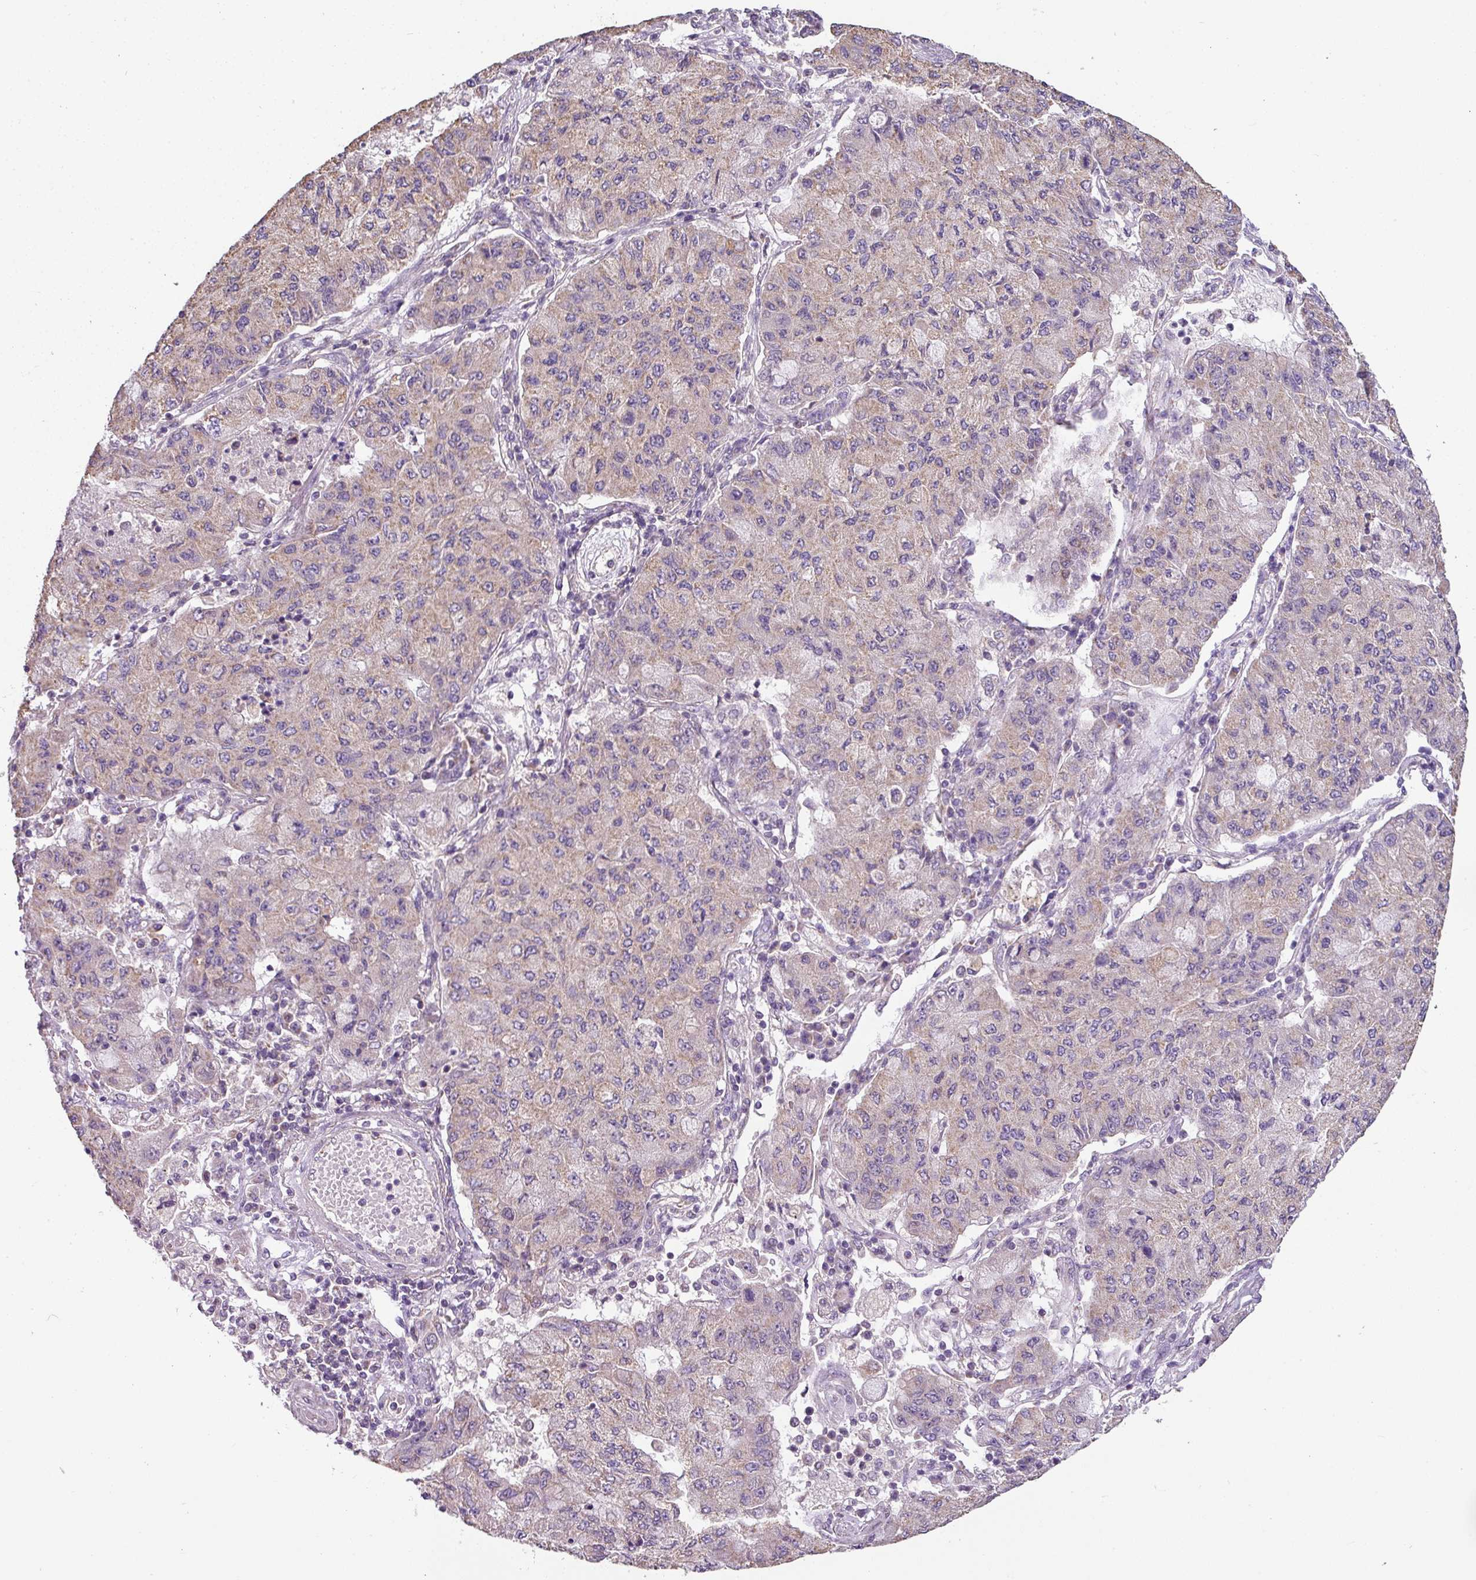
{"staining": {"intensity": "weak", "quantity": "25%-75%", "location": "cytoplasmic/membranous"}, "tissue": "lung cancer", "cell_type": "Tumor cells", "image_type": "cancer", "snomed": [{"axis": "morphology", "description": "Squamous cell carcinoma, NOS"}, {"axis": "topography", "description": "Lung"}], "caption": "Squamous cell carcinoma (lung) stained with a brown dye displays weak cytoplasmic/membranous positive staining in about 25%-75% of tumor cells.", "gene": "PALS2", "patient": {"sex": "male", "age": 74}}